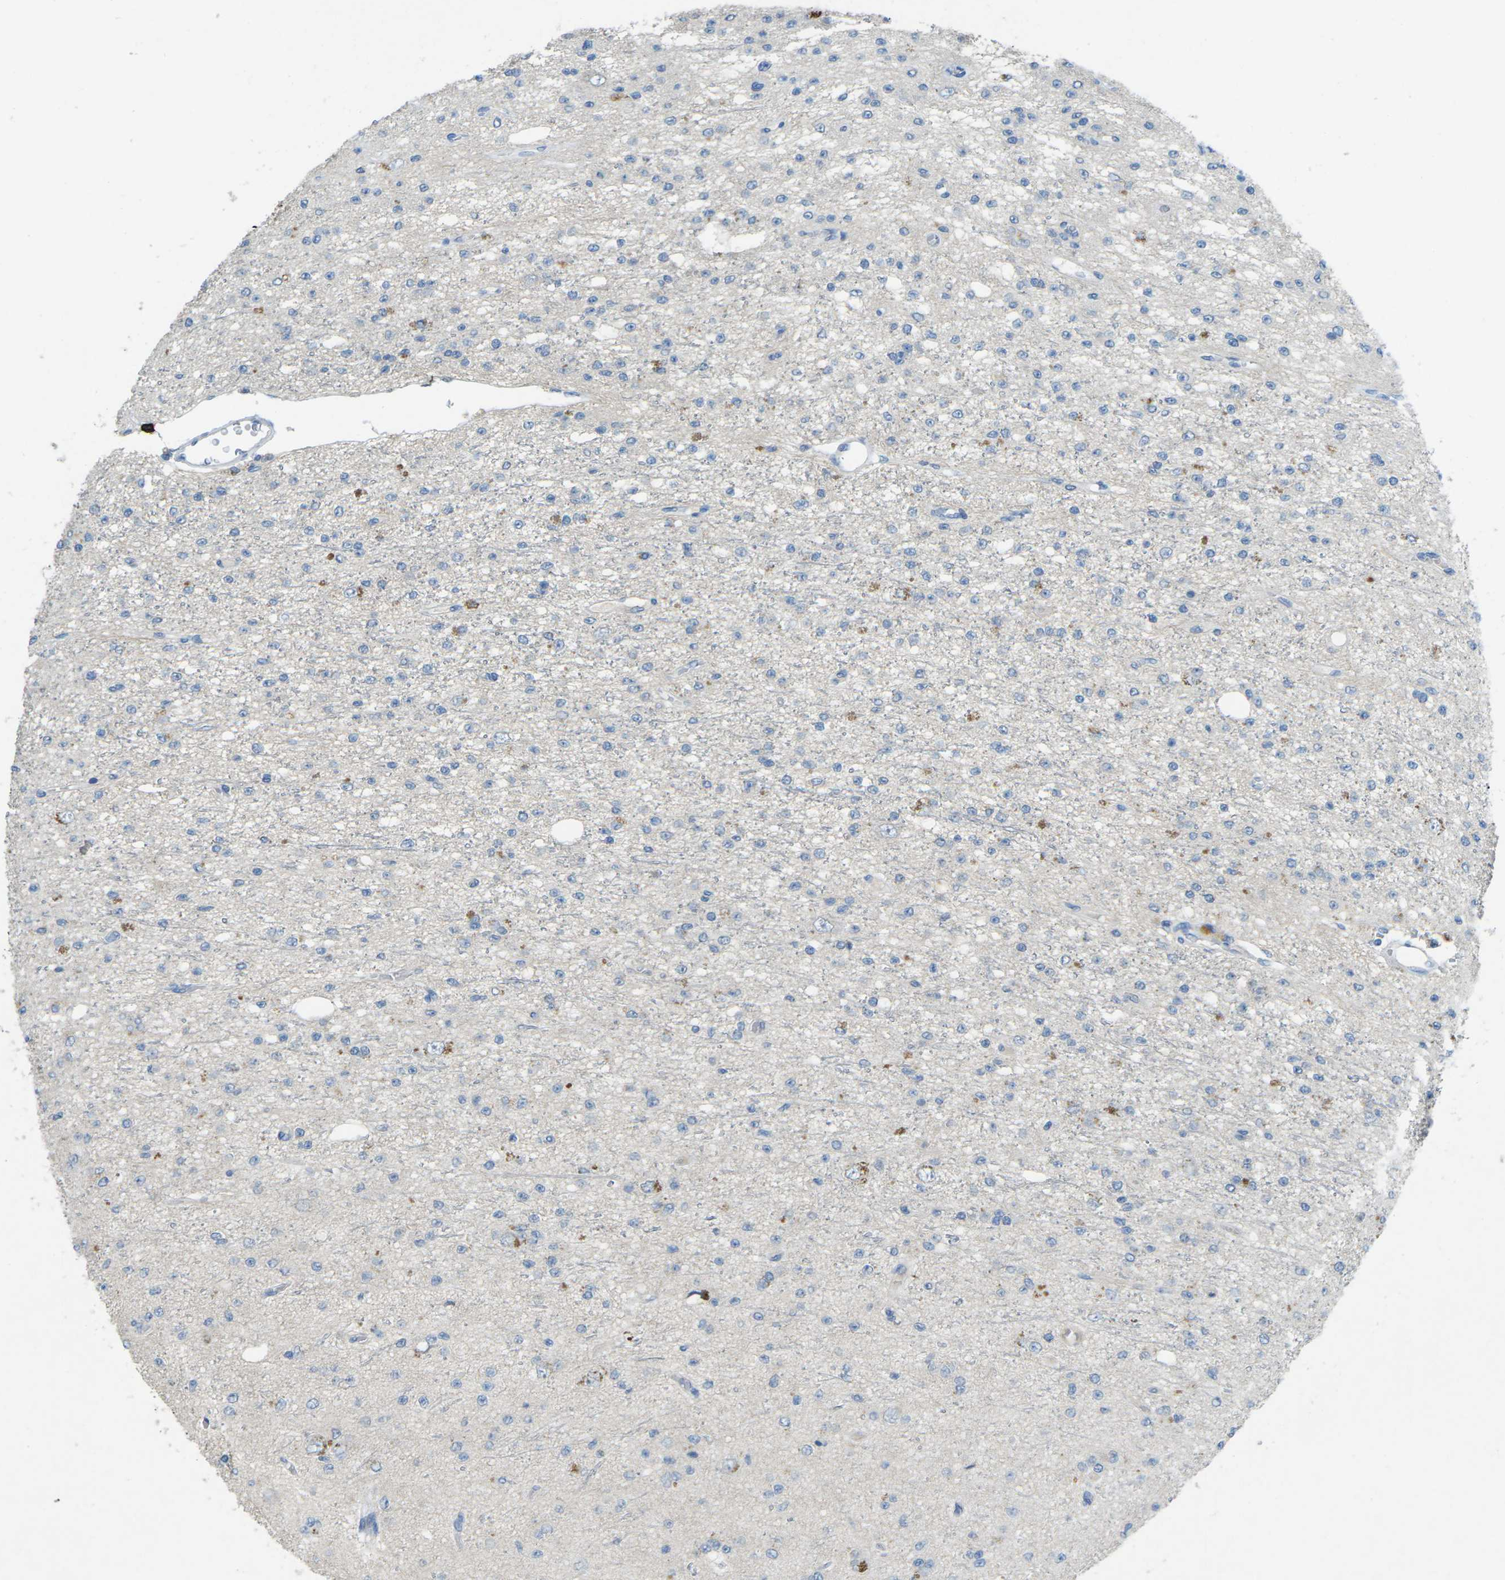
{"staining": {"intensity": "negative", "quantity": "none", "location": "none"}, "tissue": "glioma", "cell_type": "Tumor cells", "image_type": "cancer", "snomed": [{"axis": "morphology", "description": "Glioma, malignant, Low grade"}, {"axis": "topography", "description": "Brain"}], "caption": "A high-resolution micrograph shows IHC staining of low-grade glioma (malignant), which shows no significant positivity in tumor cells.", "gene": "CD19", "patient": {"sex": "male", "age": 38}}